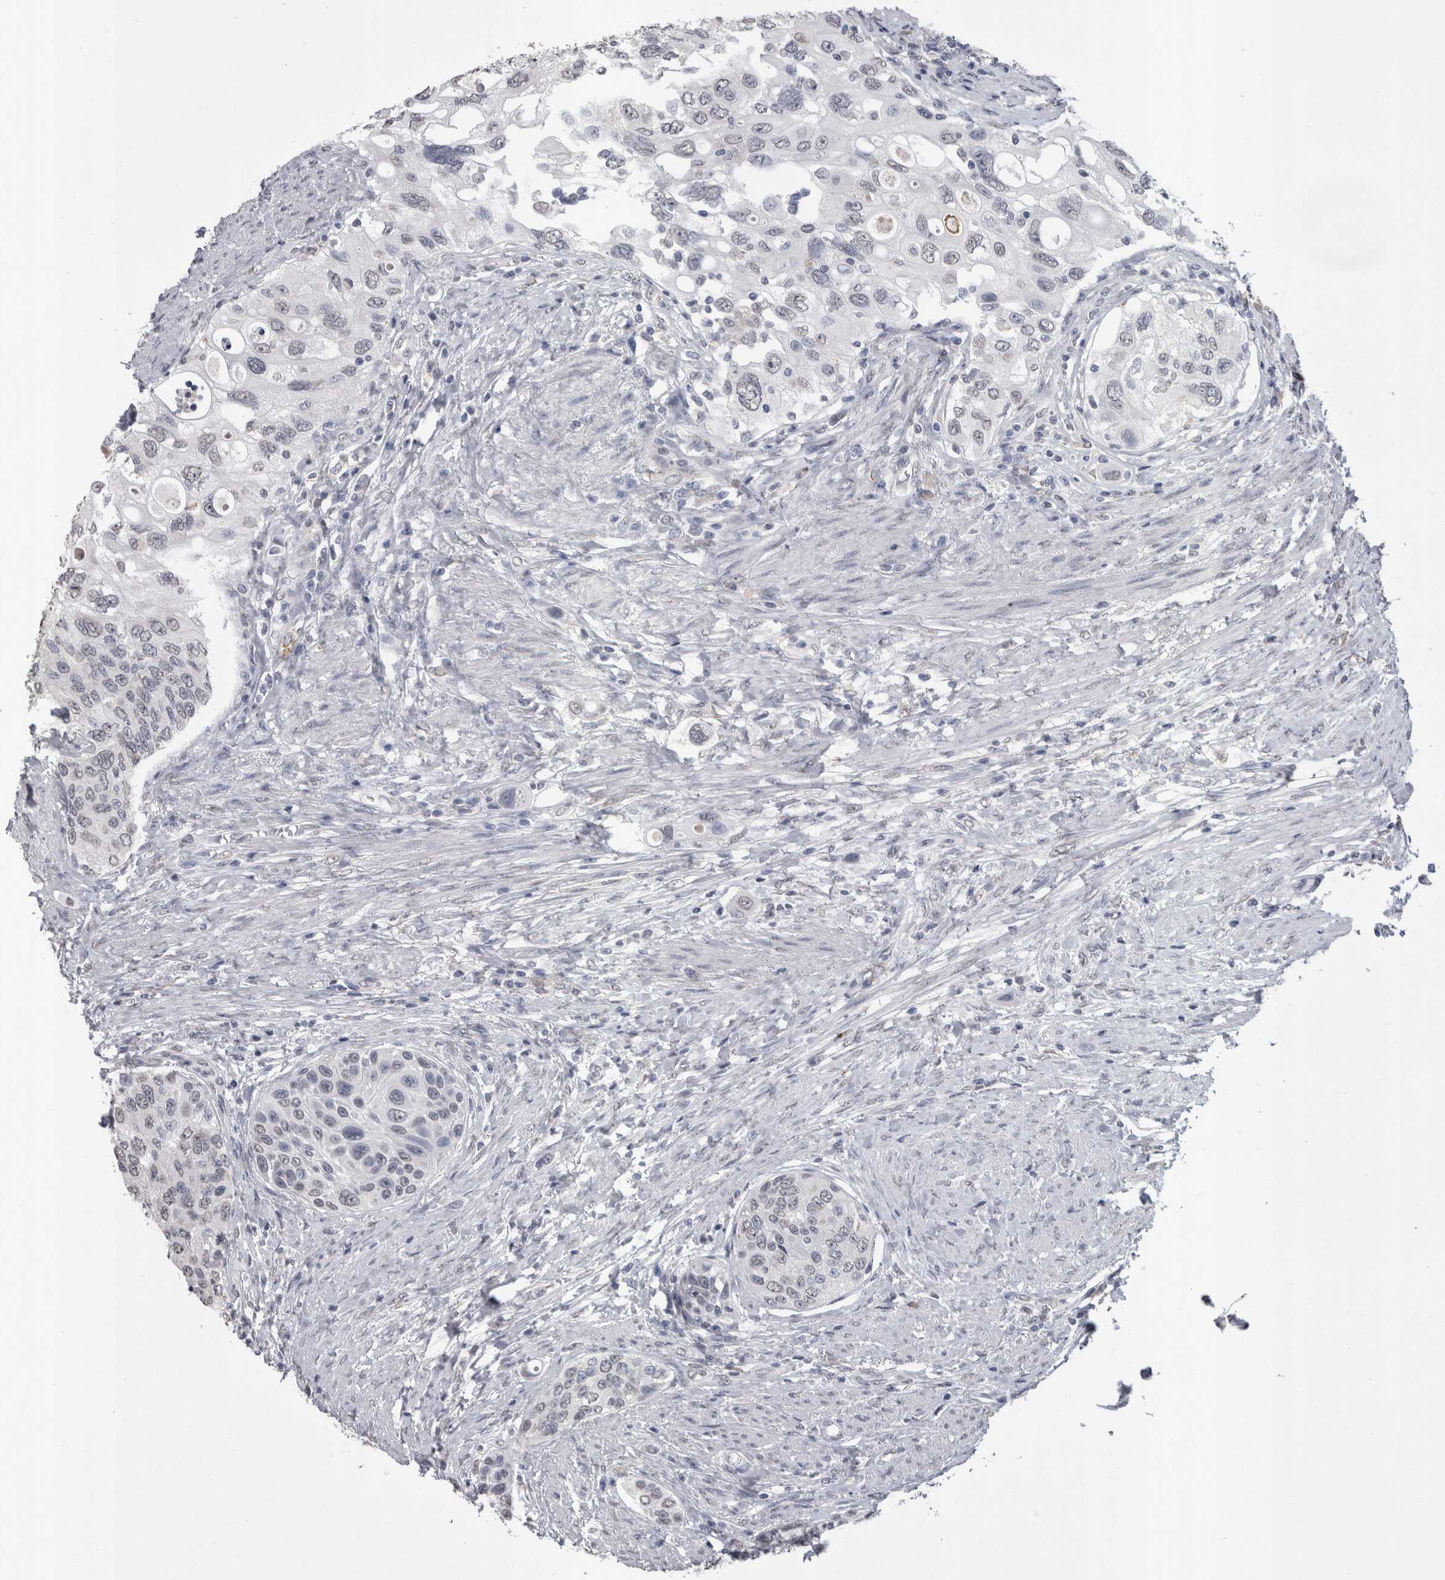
{"staining": {"intensity": "weak", "quantity": "<25%", "location": "nuclear"}, "tissue": "urothelial cancer", "cell_type": "Tumor cells", "image_type": "cancer", "snomed": [{"axis": "morphology", "description": "Urothelial carcinoma, High grade"}, {"axis": "topography", "description": "Urinary bladder"}], "caption": "DAB (3,3'-diaminobenzidine) immunohistochemical staining of high-grade urothelial carcinoma exhibits no significant staining in tumor cells. (DAB (3,3'-diaminobenzidine) IHC visualized using brightfield microscopy, high magnification).", "gene": "PAX5", "patient": {"sex": "female", "age": 56}}